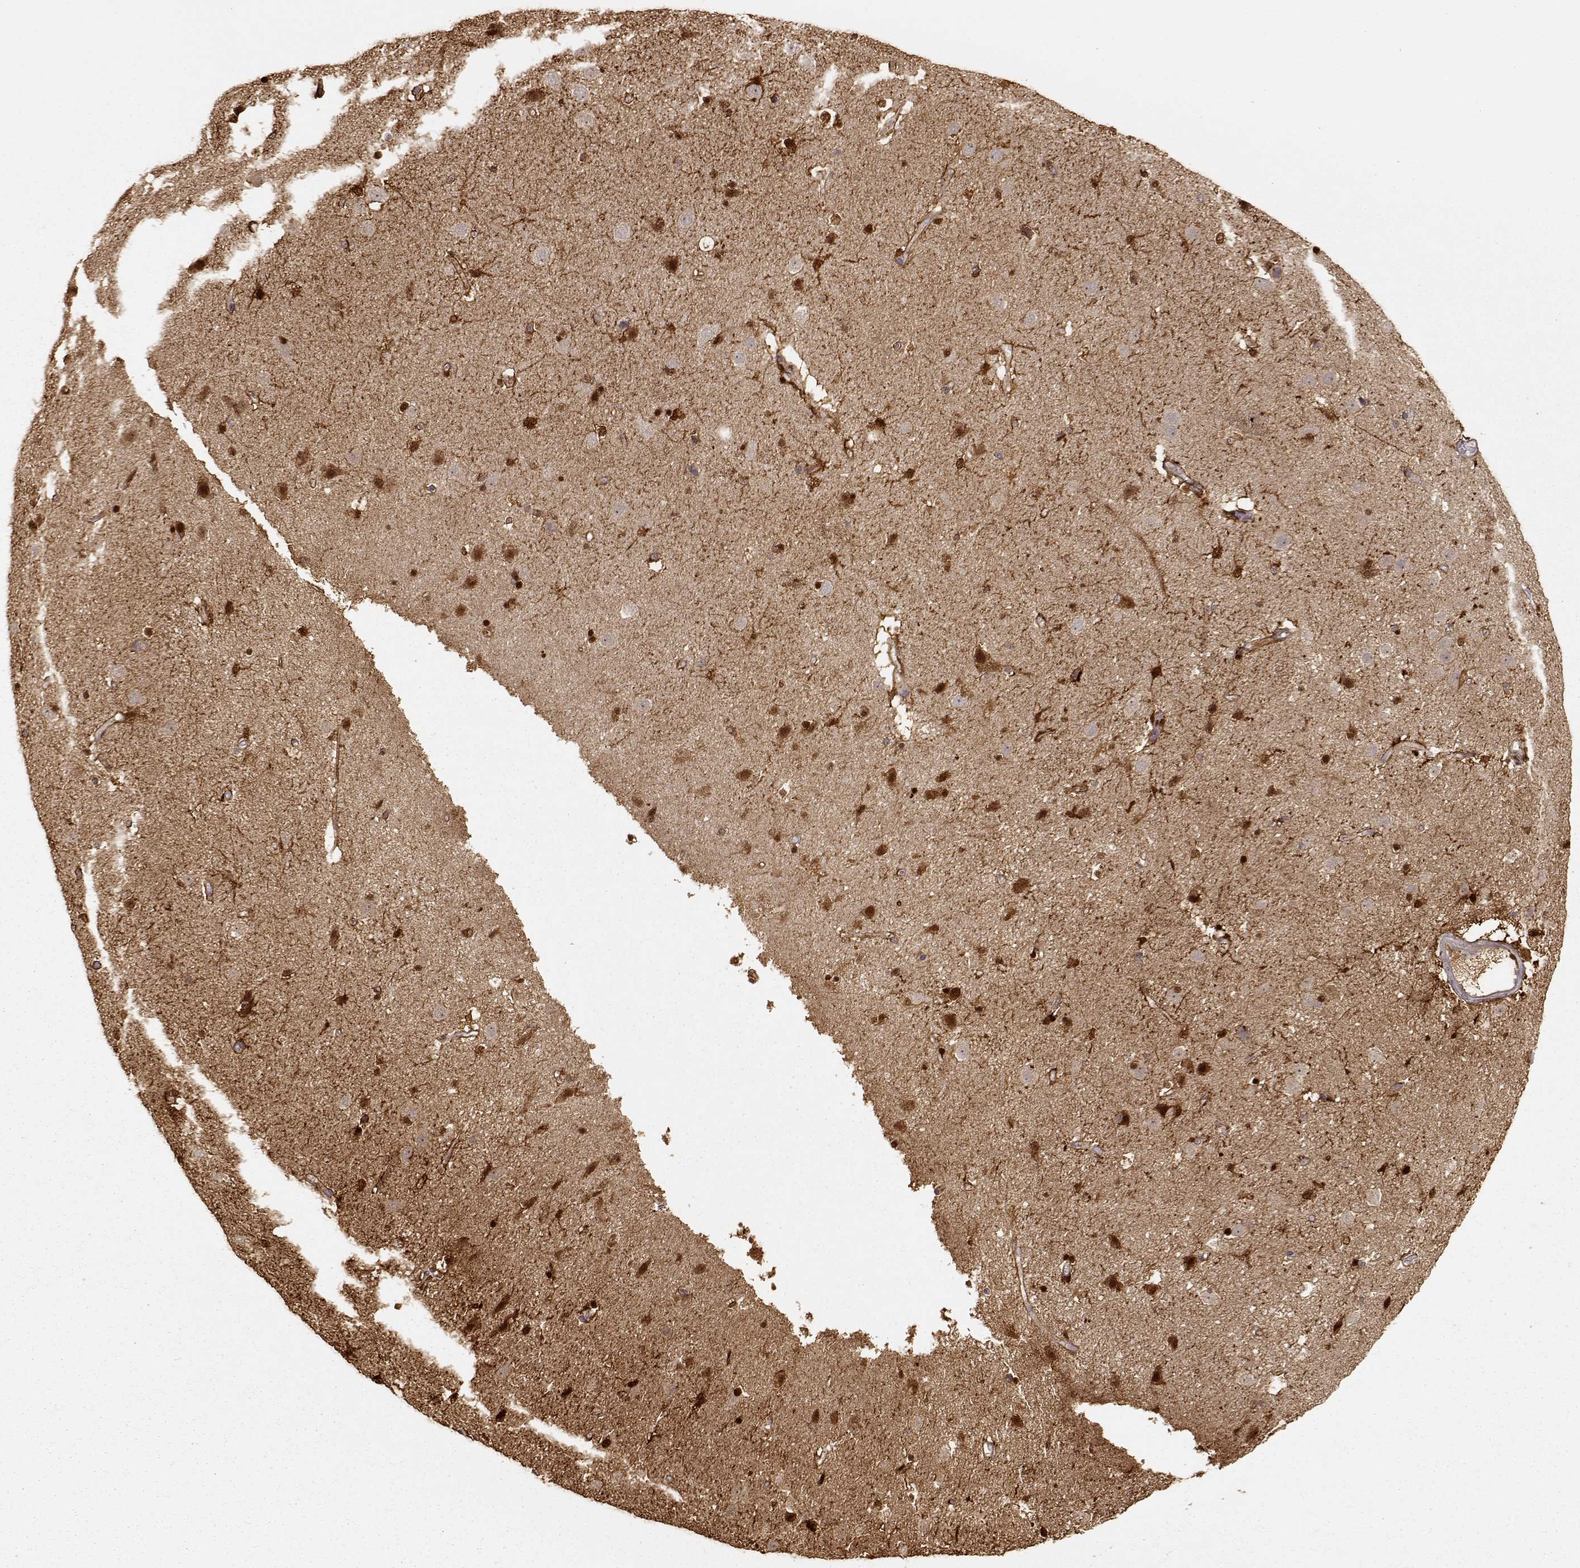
{"staining": {"intensity": "strong", "quantity": ">75%", "location": "cytoplasmic/membranous,nuclear"}, "tissue": "caudate", "cell_type": "Glial cells", "image_type": "normal", "snomed": [{"axis": "morphology", "description": "Normal tissue, NOS"}, {"axis": "topography", "description": "Lateral ventricle wall"}], "caption": "DAB immunohistochemical staining of unremarkable human caudate reveals strong cytoplasmic/membranous,nuclear protein expression in approximately >75% of glial cells.", "gene": "S100B", "patient": {"sex": "female", "age": 71}}